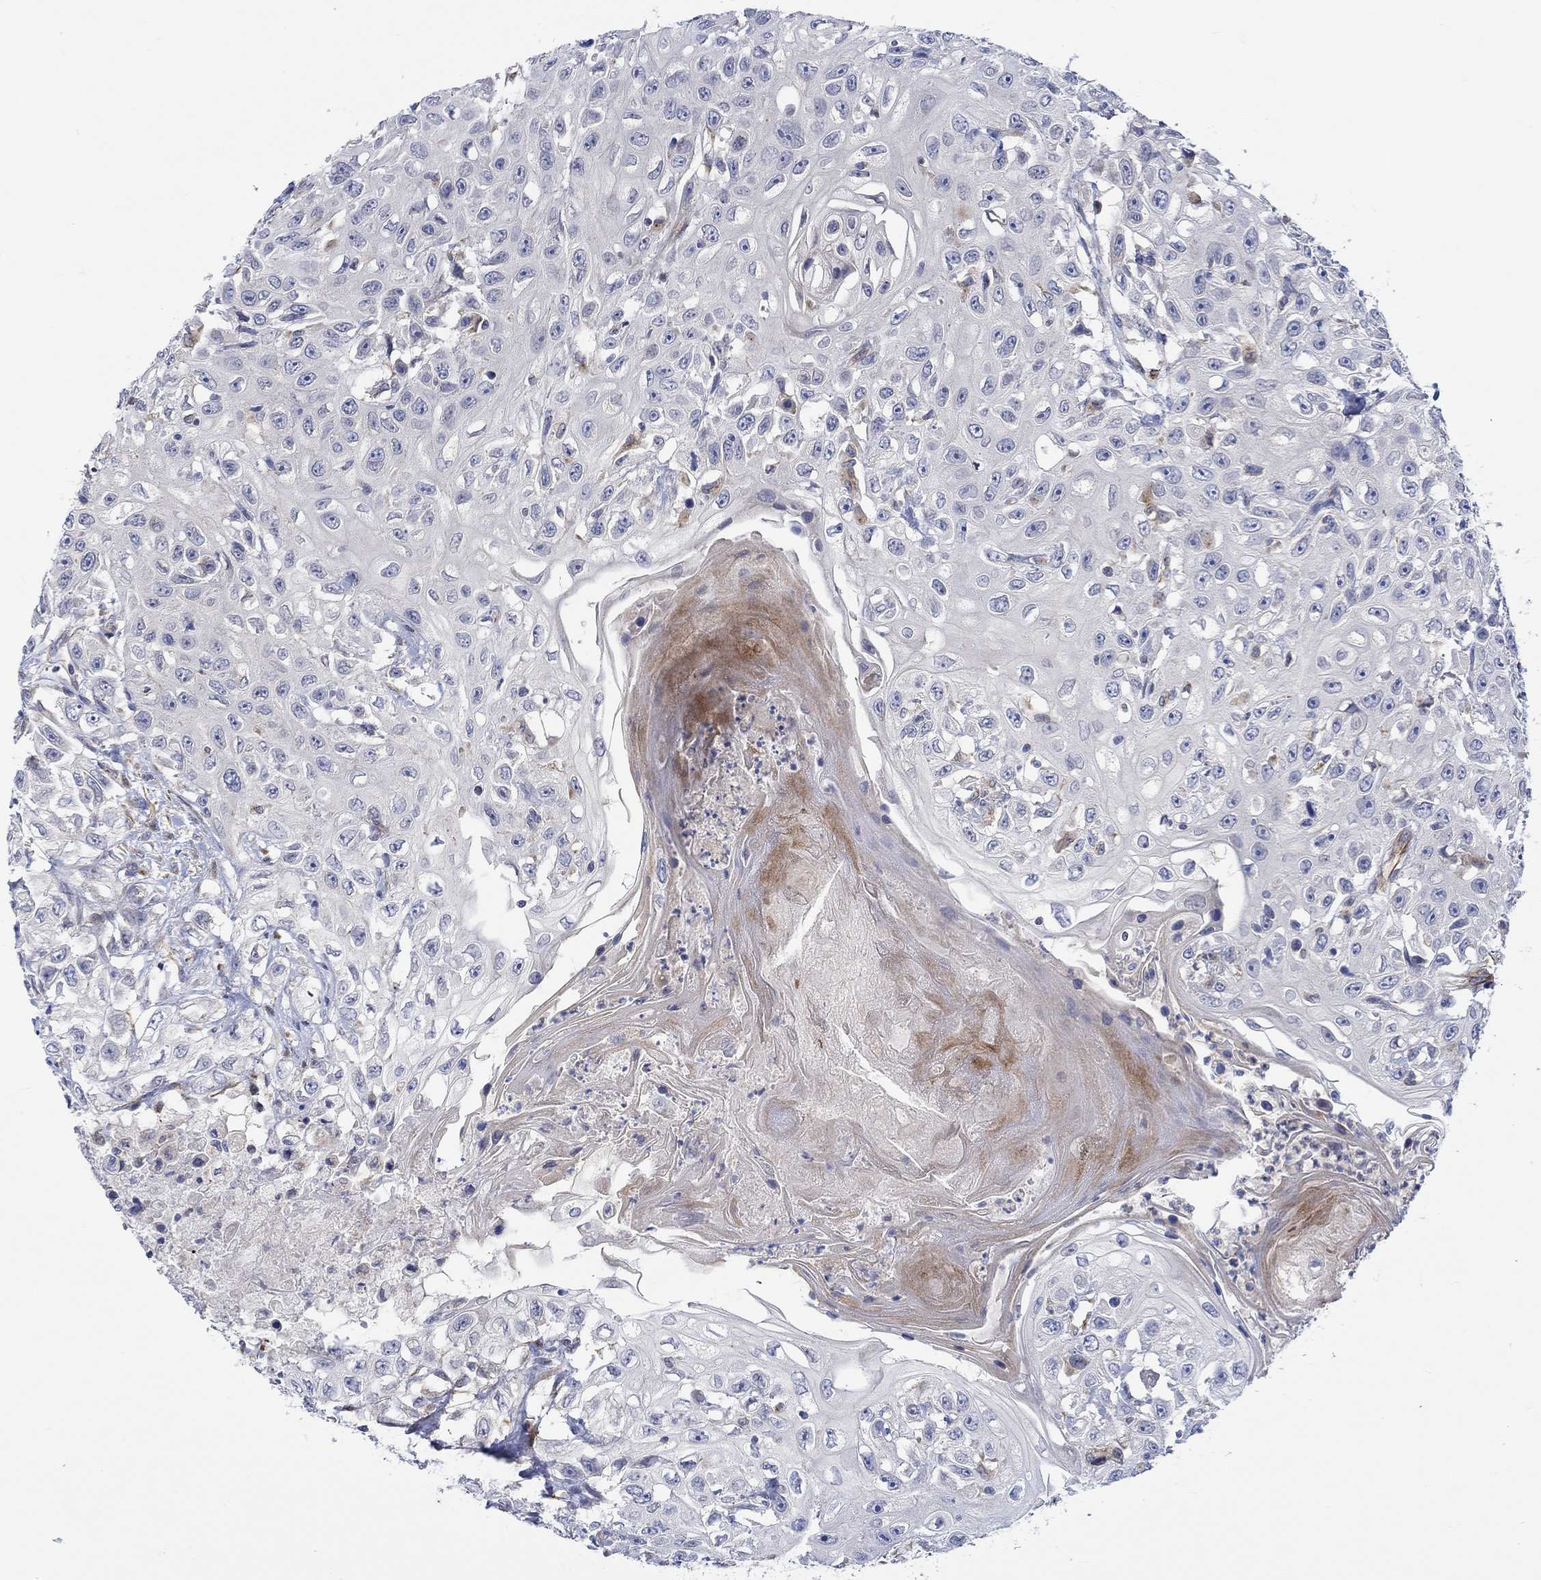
{"staining": {"intensity": "negative", "quantity": "none", "location": "none"}, "tissue": "urothelial cancer", "cell_type": "Tumor cells", "image_type": "cancer", "snomed": [{"axis": "morphology", "description": "Urothelial carcinoma, High grade"}, {"axis": "topography", "description": "Urinary bladder"}], "caption": "High power microscopy photomicrograph of an IHC image of high-grade urothelial carcinoma, revealing no significant expression in tumor cells.", "gene": "CAMK1D", "patient": {"sex": "female", "age": 56}}